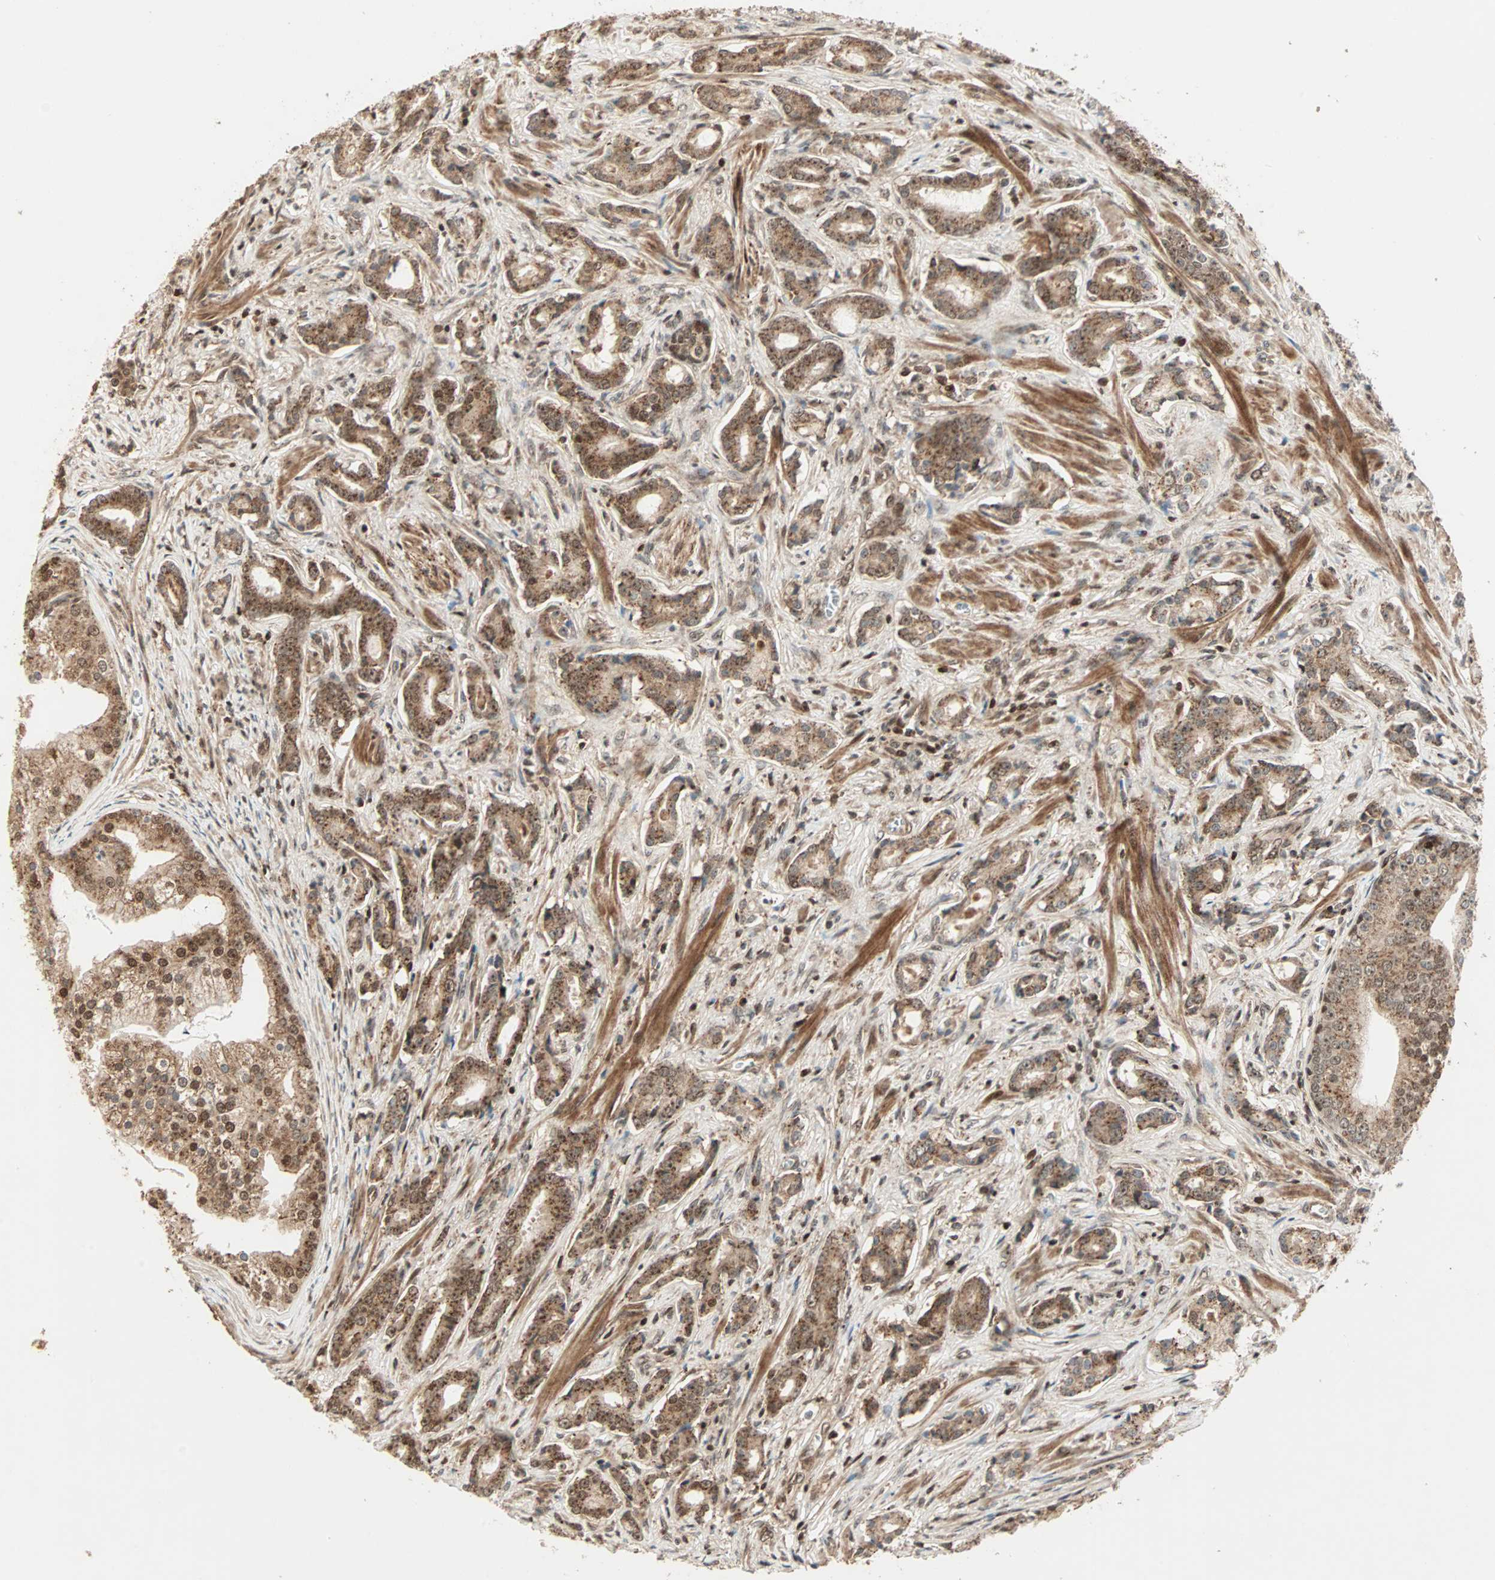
{"staining": {"intensity": "strong", "quantity": ">75%", "location": "cytoplasmic/membranous,nuclear"}, "tissue": "prostate cancer", "cell_type": "Tumor cells", "image_type": "cancer", "snomed": [{"axis": "morphology", "description": "Adenocarcinoma, Low grade"}, {"axis": "topography", "description": "Prostate"}], "caption": "Immunohistochemical staining of human low-grade adenocarcinoma (prostate) demonstrates strong cytoplasmic/membranous and nuclear protein positivity in about >75% of tumor cells. The staining was performed using DAB, with brown indicating positive protein expression. Nuclei are stained blue with hematoxylin.", "gene": "ZBED9", "patient": {"sex": "male", "age": 58}}